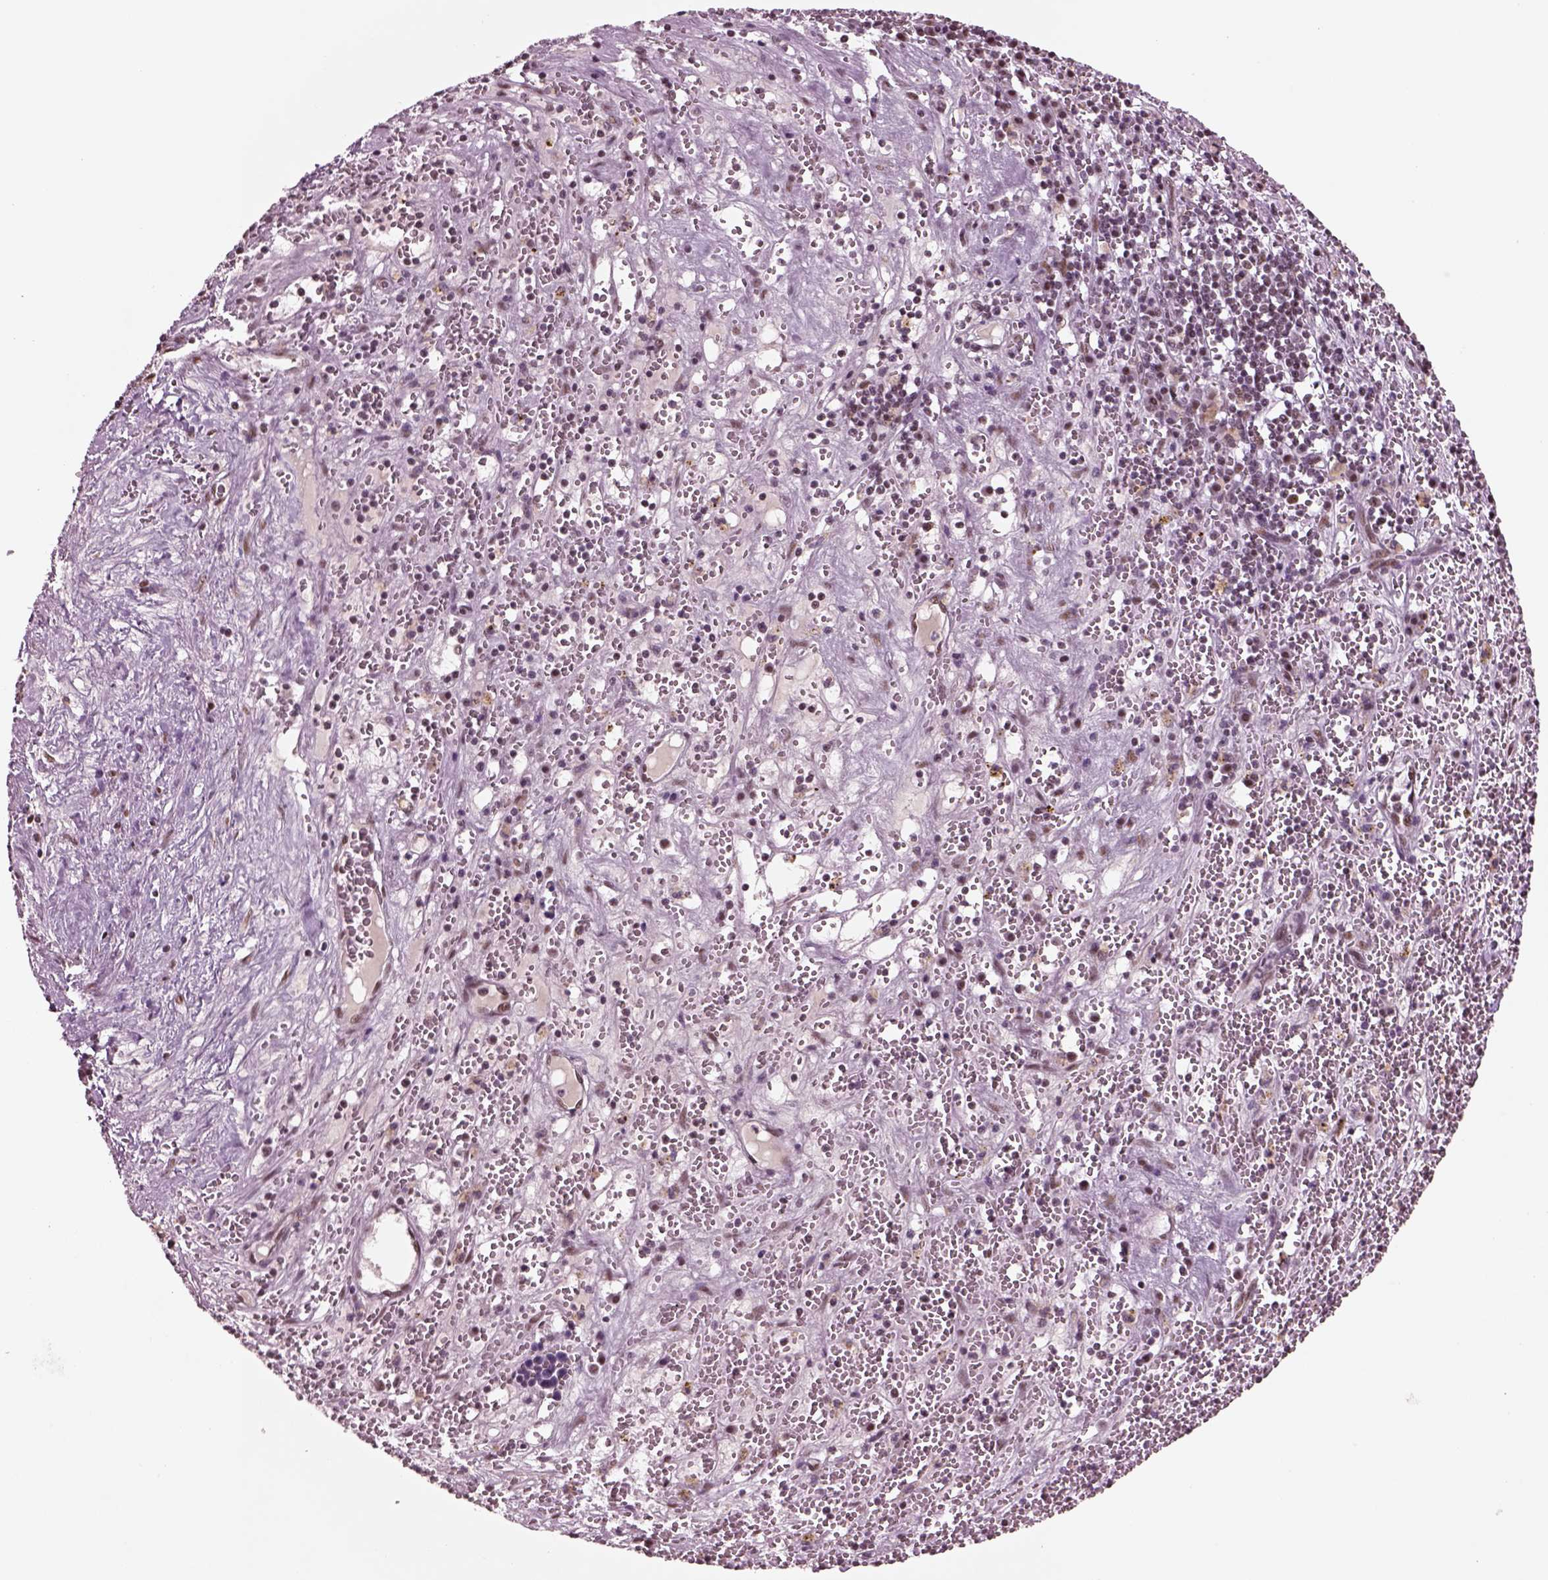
{"staining": {"intensity": "negative", "quantity": "none", "location": "none"}, "tissue": "liver cancer", "cell_type": "Tumor cells", "image_type": "cancer", "snomed": [{"axis": "morphology", "description": "Carcinoma, Hepatocellular, NOS"}, {"axis": "topography", "description": "Liver"}], "caption": "Immunohistochemistry (IHC) of liver hepatocellular carcinoma exhibits no positivity in tumor cells.", "gene": "SEPHS1", "patient": {"sex": "female", "age": 77}}